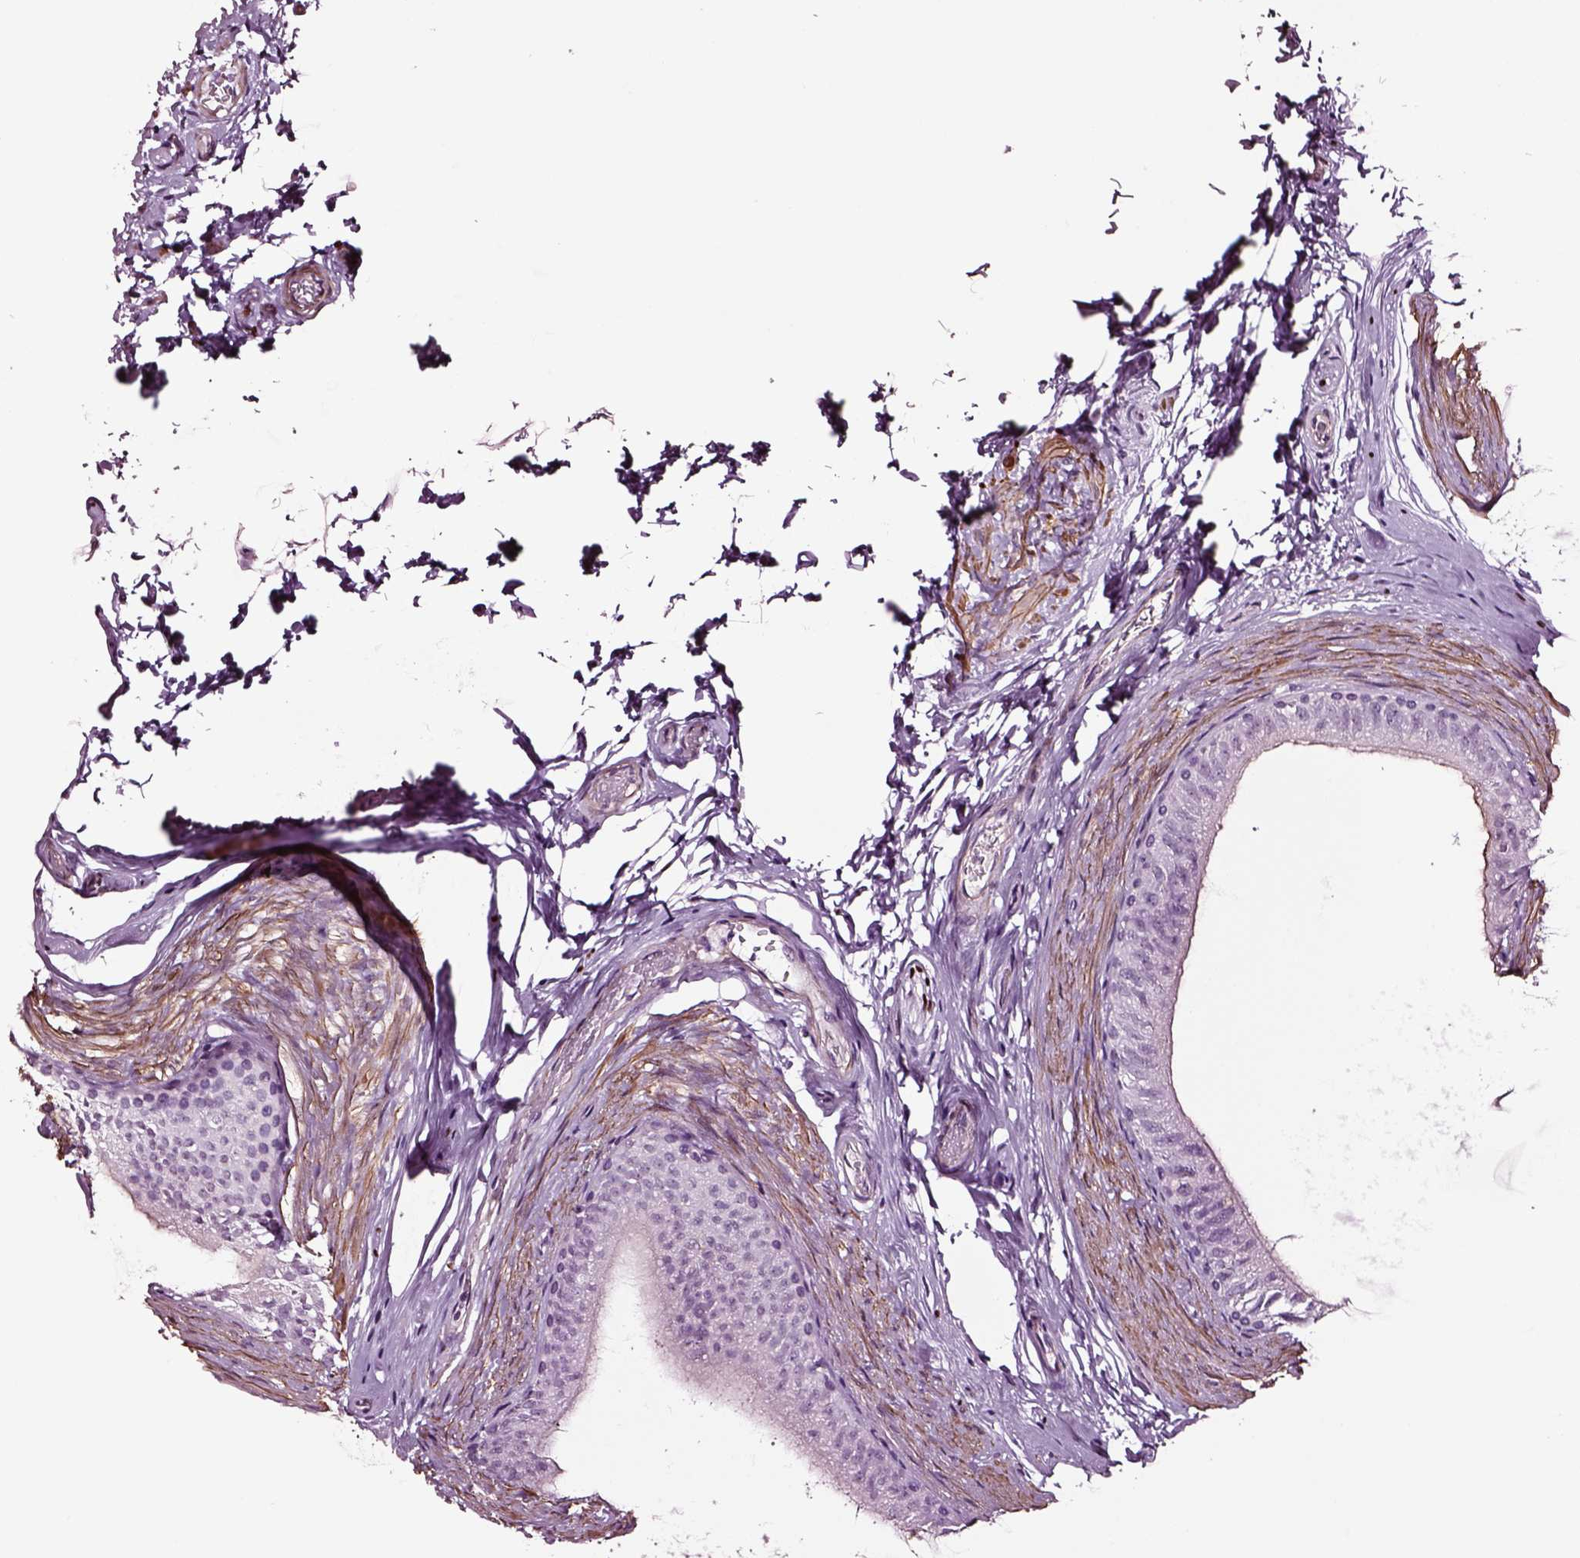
{"staining": {"intensity": "negative", "quantity": "none", "location": "none"}, "tissue": "epididymis", "cell_type": "Glandular cells", "image_type": "normal", "snomed": [{"axis": "morphology", "description": "Normal tissue, NOS"}, {"axis": "topography", "description": "Epididymis"}], "caption": "A high-resolution photomicrograph shows immunohistochemistry (IHC) staining of benign epididymis, which reveals no significant expression in glandular cells.", "gene": "SOX10", "patient": {"sex": "male", "age": 36}}